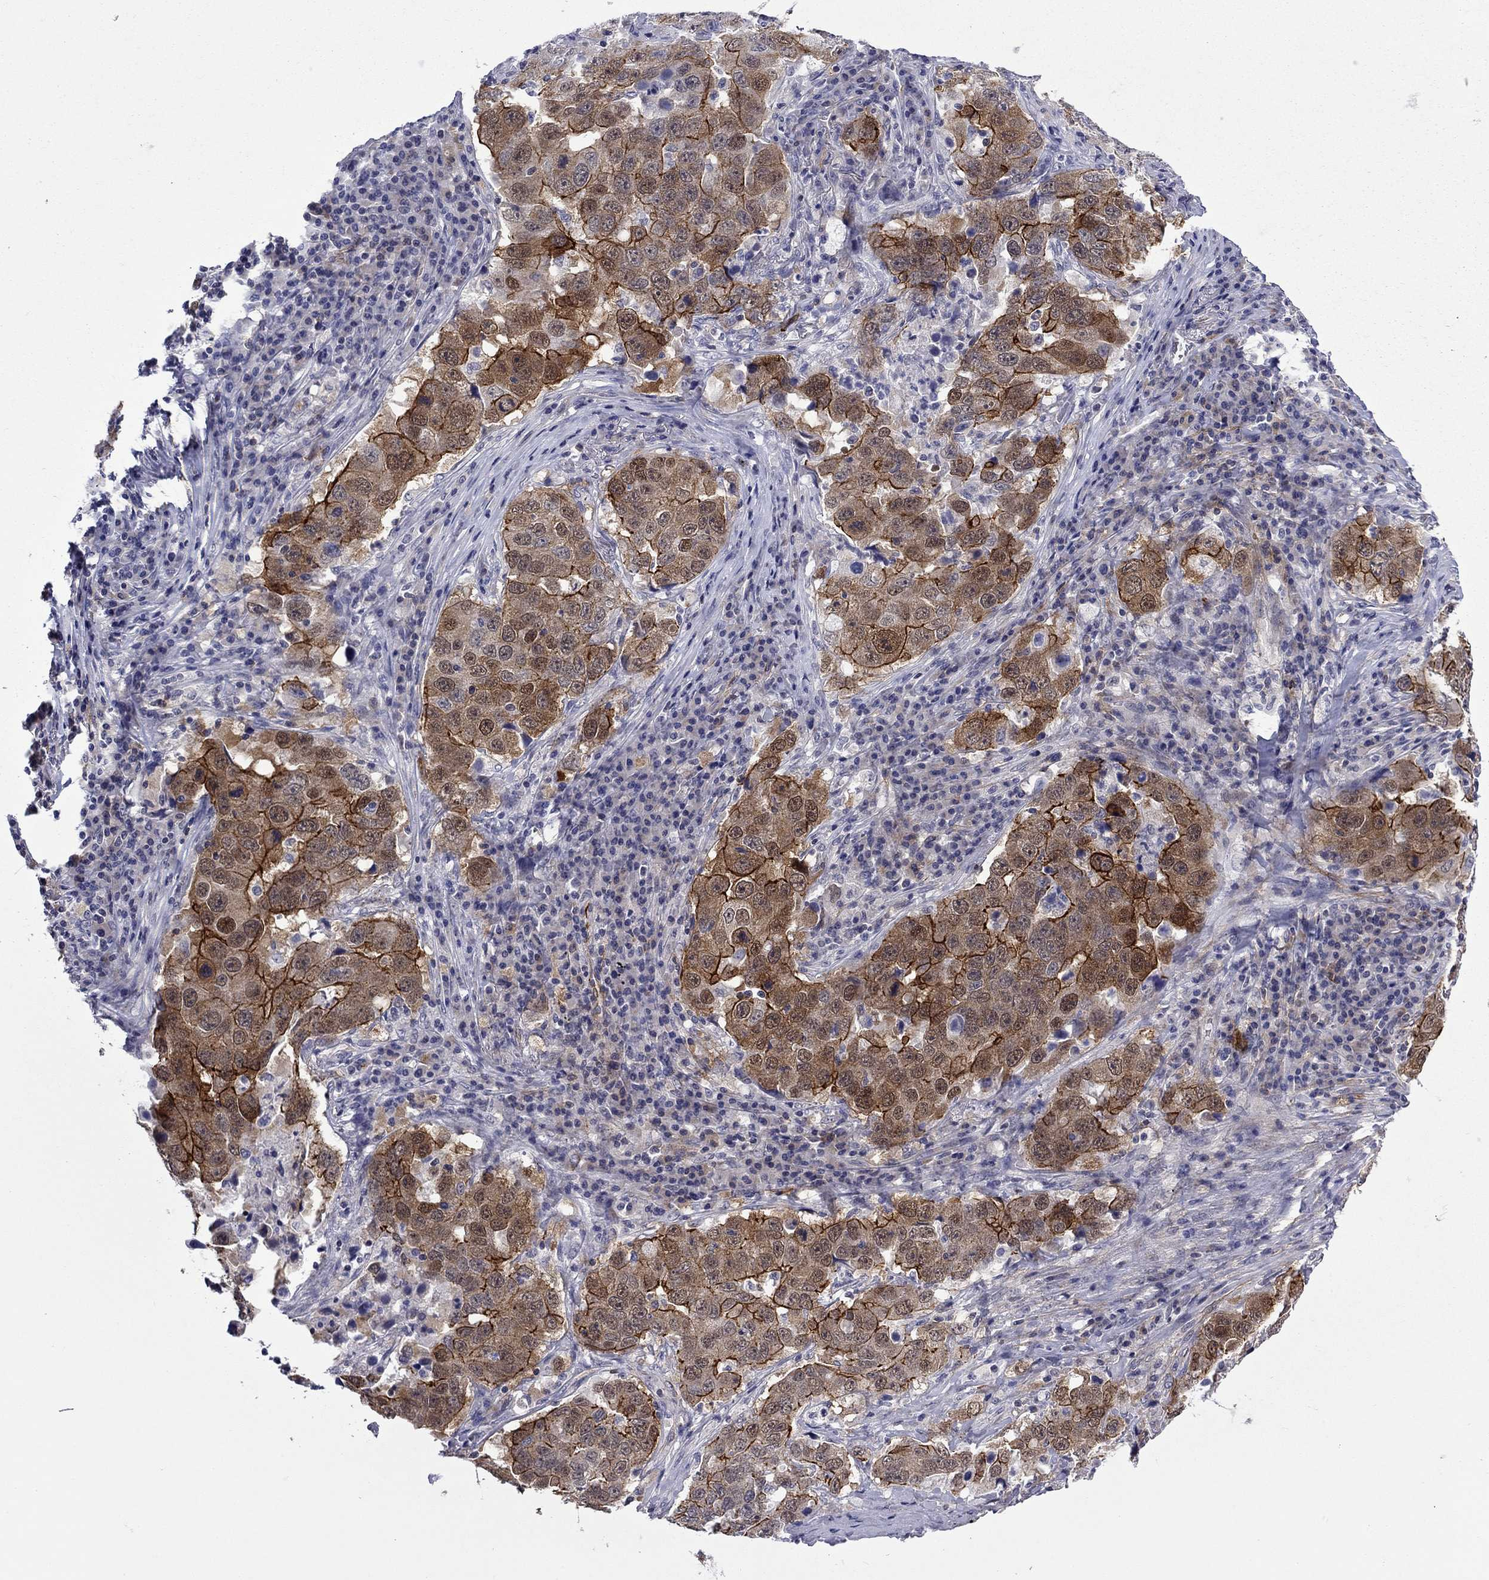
{"staining": {"intensity": "strong", "quantity": "25%-75%", "location": "cytoplasmic/membranous"}, "tissue": "lung cancer", "cell_type": "Tumor cells", "image_type": "cancer", "snomed": [{"axis": "morphology", "description": "Adenocarcinoma, NOS"}, {"axis": "topography", "description": "Lung"}], "caption": "Immunohistochemistry (IHC) image of lung adenocarcinoma stained for a protein (brown), which reveals high levels of strong cytoplasmic/membranous expression in about 25%-75% of tumor cells.", "gene": "LMO7", "patient": {"sex": "male", "age": 73}}